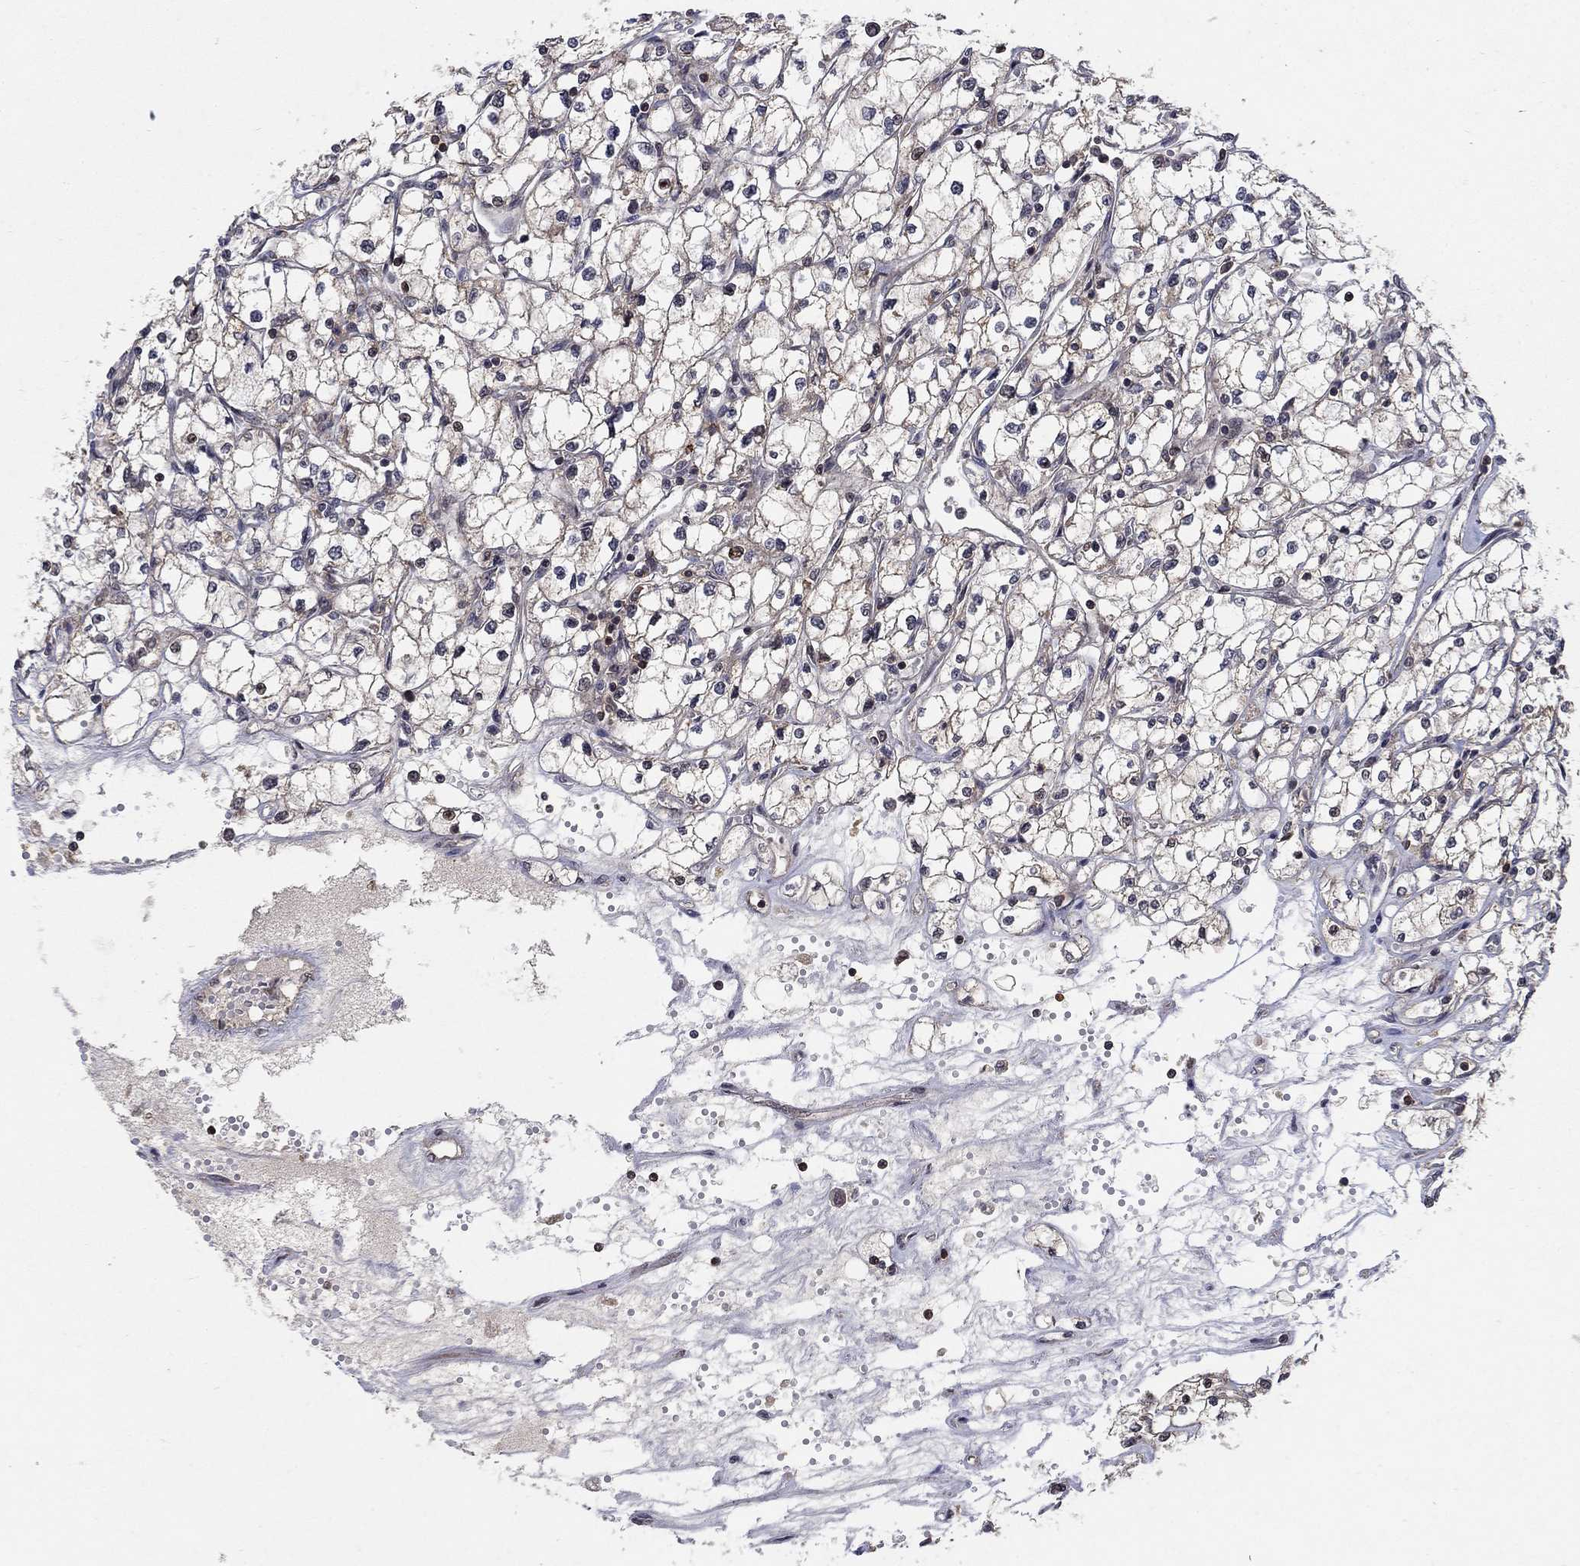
{"staining": {"intensity": "negative", "quantity": "none", "location": "none"}, "tissue": "renal cancer", "cell_type": "Tumor cells", "image_type": "cancer", "snomed": [{"axis": "morphology", "description": "Adenocarcinoma, NOS"}, {"axis": "topography", "description": "Kidney"}], "caption": "Histopathology image shows no significant protein staining in tumor cells of renal cancer (adenocarcinoma). (Brightfield microscopy of DAB immunohistochemistry at high magnification).", "gene": "CCDC66", "patient": {"sex": "male", "age": 67}}